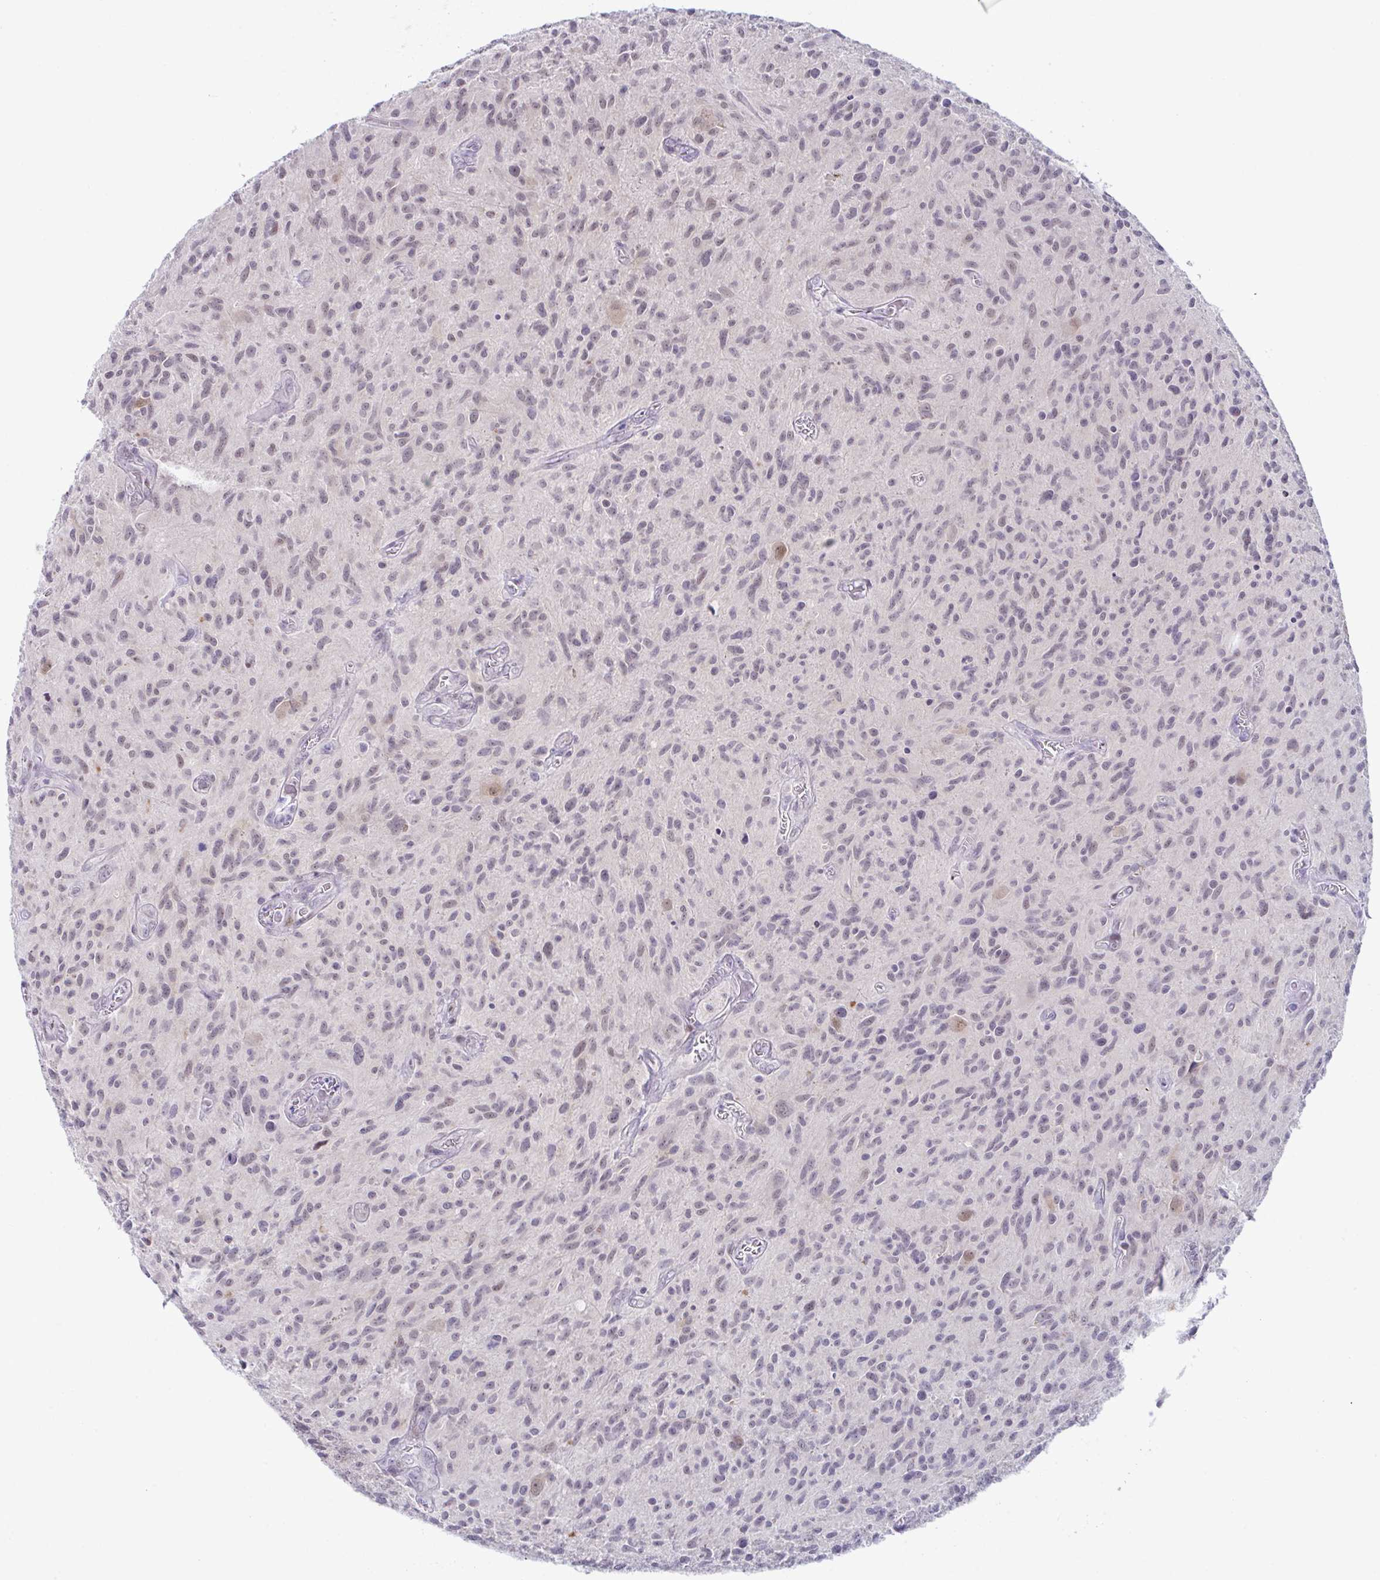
{"staining": {"intensity": "weak", "quantity": "25%-75%", "location": "nuclear"}, "tissue": "glioma", "cell_type": "Tumor cells", "image_type": "cancer", "snomed": [{"axis": "morphology", "description": "Glioma, malignant, High grade"}, {"axis": "topography", "description": "Brain"}], "caption": "A brown stain highlights weak nuclear expression of a protein in human glioma tumor cells. (DAB (3,3'-diaminobenzidine) IHC, brown staining for protein, blue staining for nuclei).", "gene": "USP35", "patient": {"sex": "male", "age": 75}}